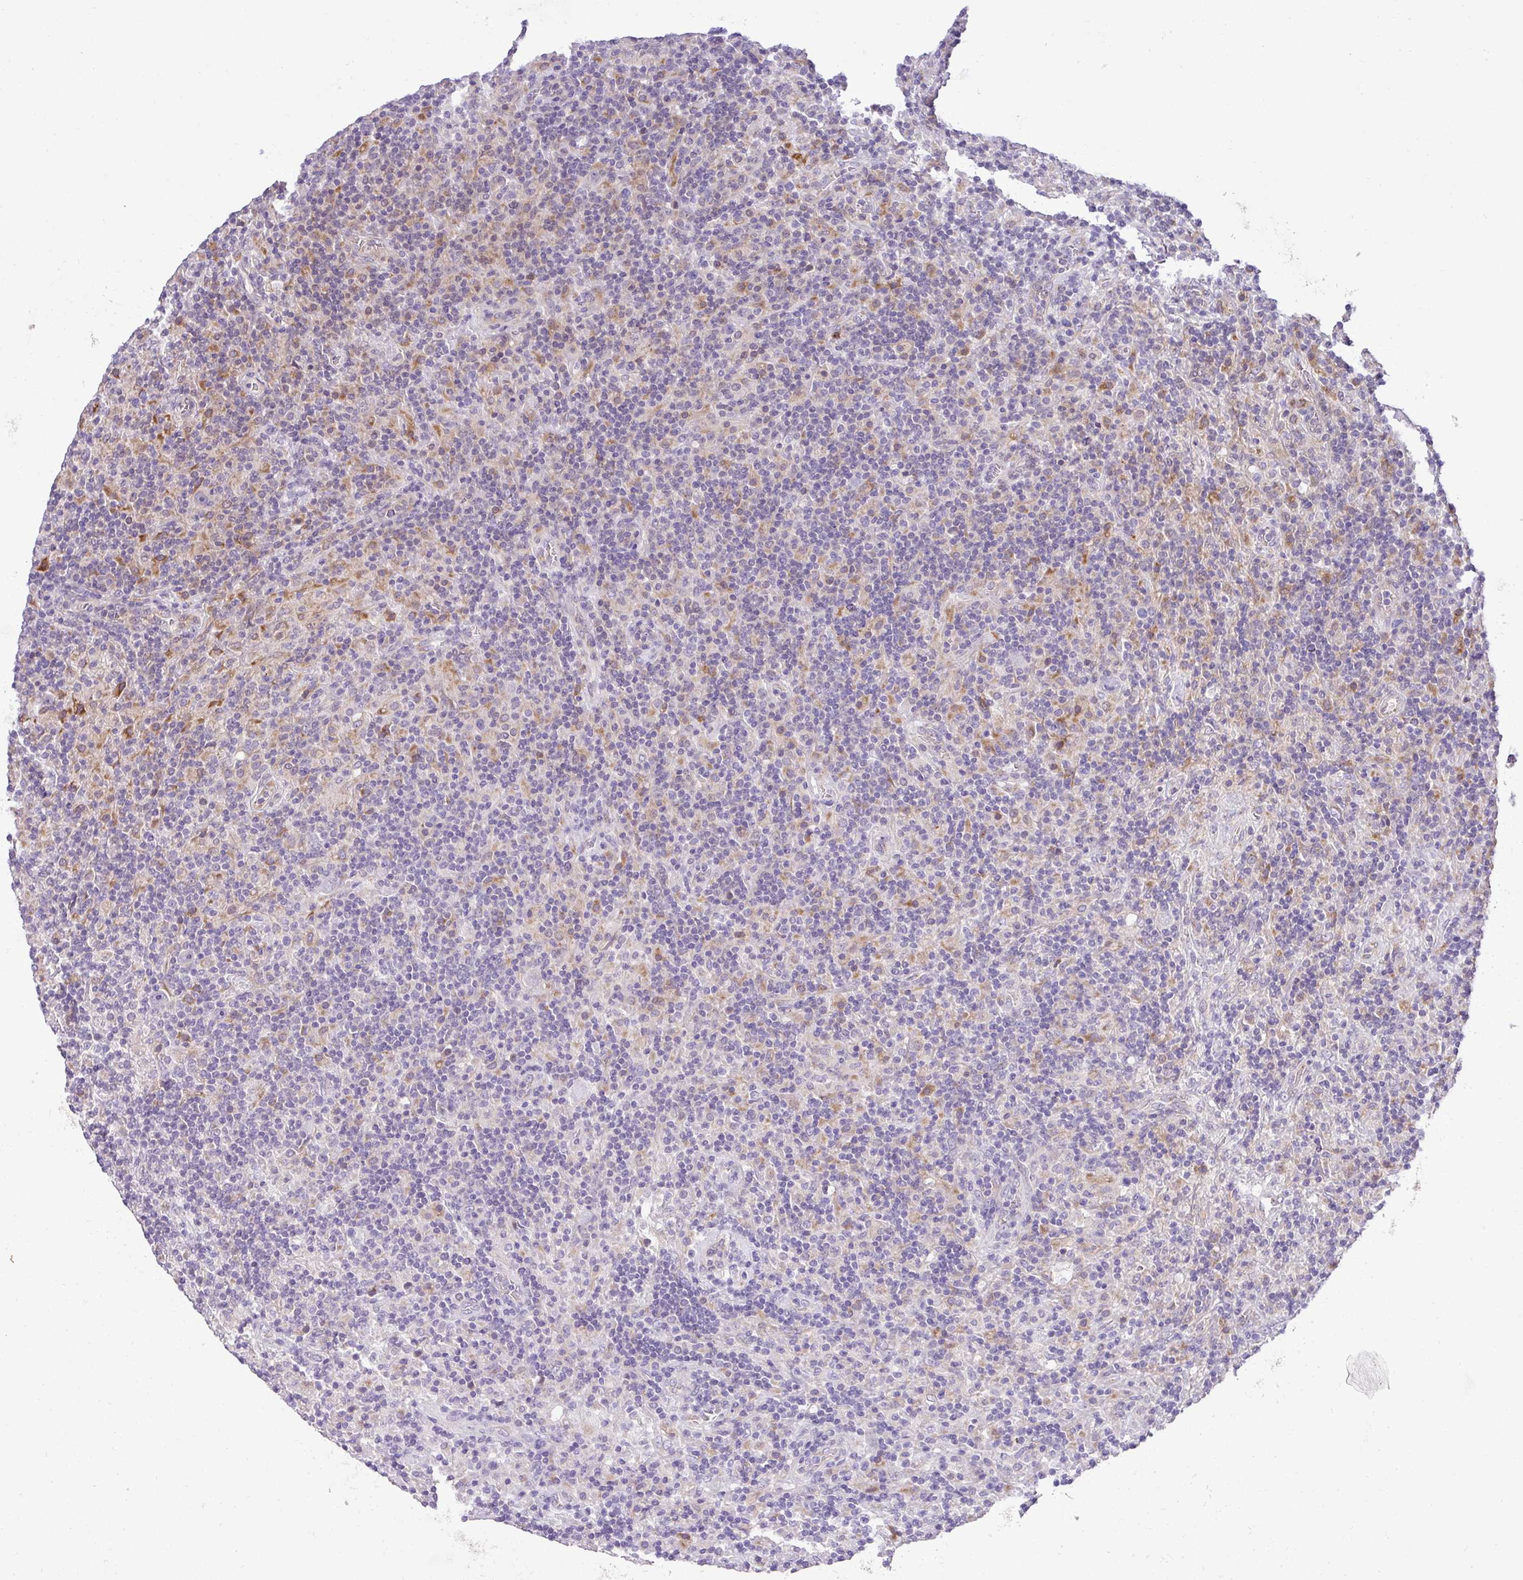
{"staining": {"intensity": "negative", "quantity": "none", "location": "none"}, "tissue": "lymphoma", "cell_type": "Tumor cells", "image_type": "cancer", "snomed": [{"axis": "morphology", "description": "Hodgkin's disease, NOS"}, {"axis": "topography", "description": "Lymph node"}], "caption": "IHC image of human lymphoma stained for a protein (brown), which displays no staining in tumor cells.", "gene": "PIK3R5", "patient": {"sex": "male", "age": 70}}